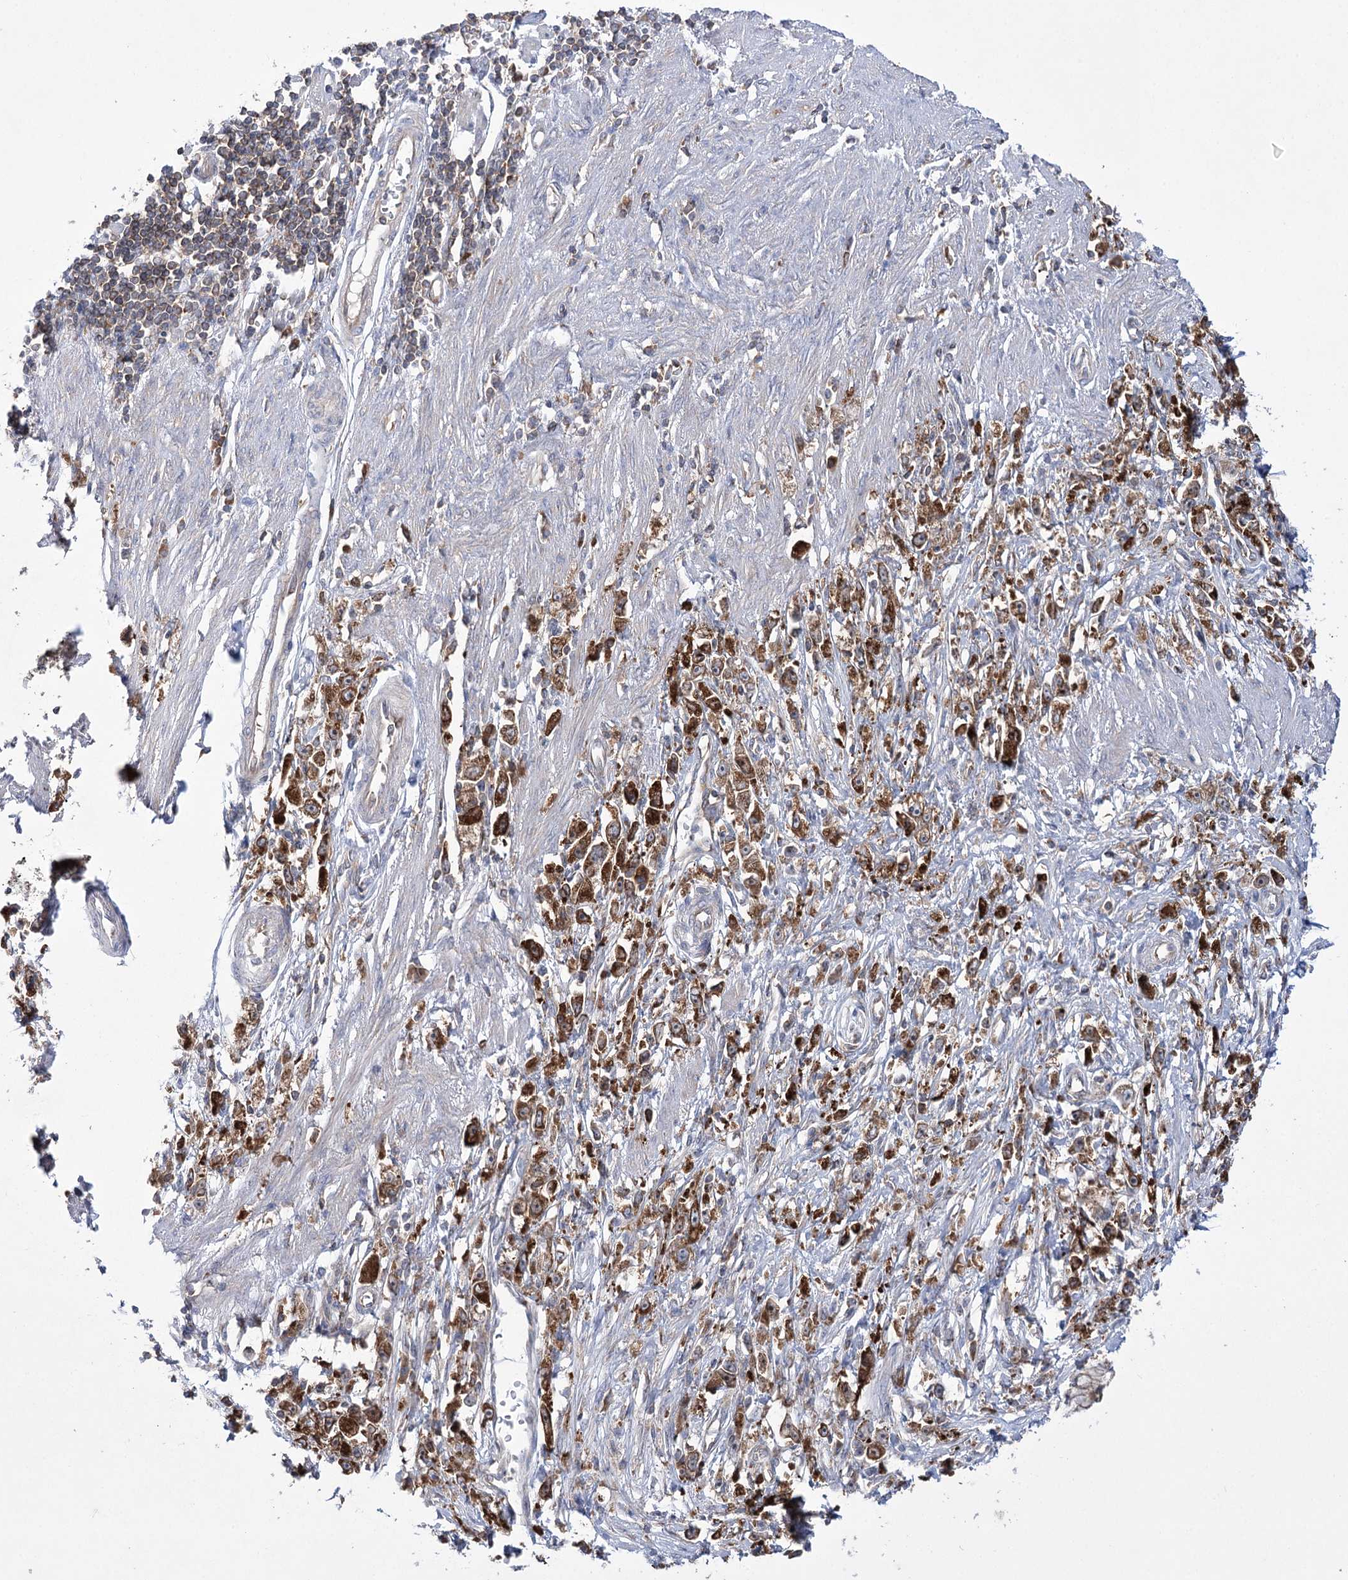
{"staining": {"intensity": "strong", "quantity": ">75%", "location": "cytoplasmic/membranous"}, "tissue": "stomach cancer", "cell_type": "Tumor cells", "image_type": "cancer", "snomed": [{"axis": "morphology", "description": "Adenocarcinoma, NOS"}, {"axis": "topography", "description": "Stomach"}], "caption": "The immunohistochemical stain highlights strong cytoplasmic/membranous staining in tumor cells of stomach cancer (adenocarcinoma) tissue.", "gene": "ZNF622", "patient": {"sex": "female", "age": 59}}